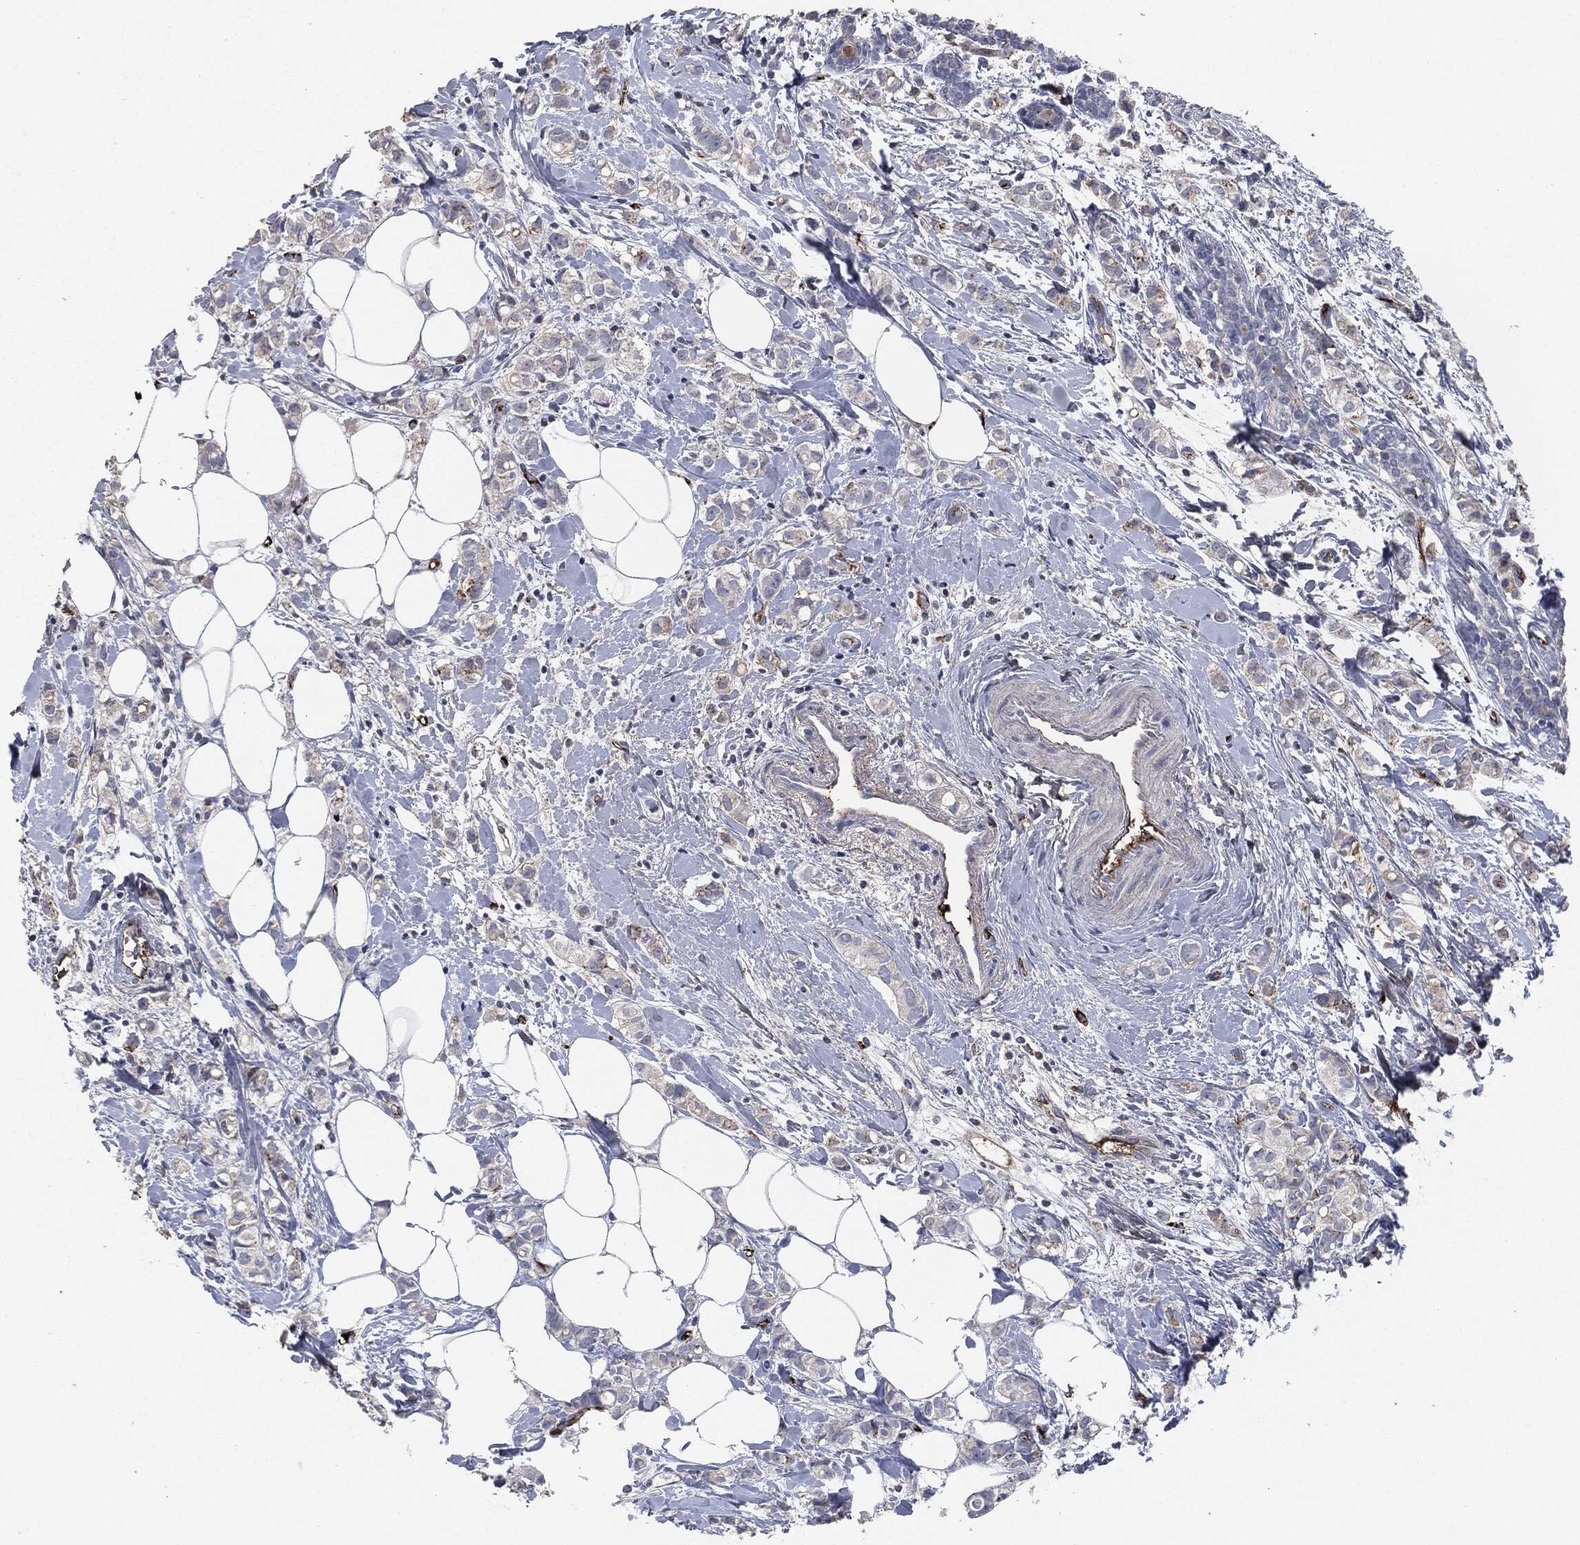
{"staining": {"intensity": "negative", "quantity": "none", "location": "none"}, "tissue": "breast cancer", "cell_type": "Tumor cells", "image_type": "cancer", "snomed": [{"axis": "morphology", "description": "Normal tissue, NOS"}, {"axis": "morphology", "description": "Duct carcinoma"}, {"axis": "topography", "description": "Breast"}], "caption": "The micrograph reveals no significant staining in tumor cells of breast cancer.", "gene": "APOB", "patient": {"sex": "female", "age": 44}}